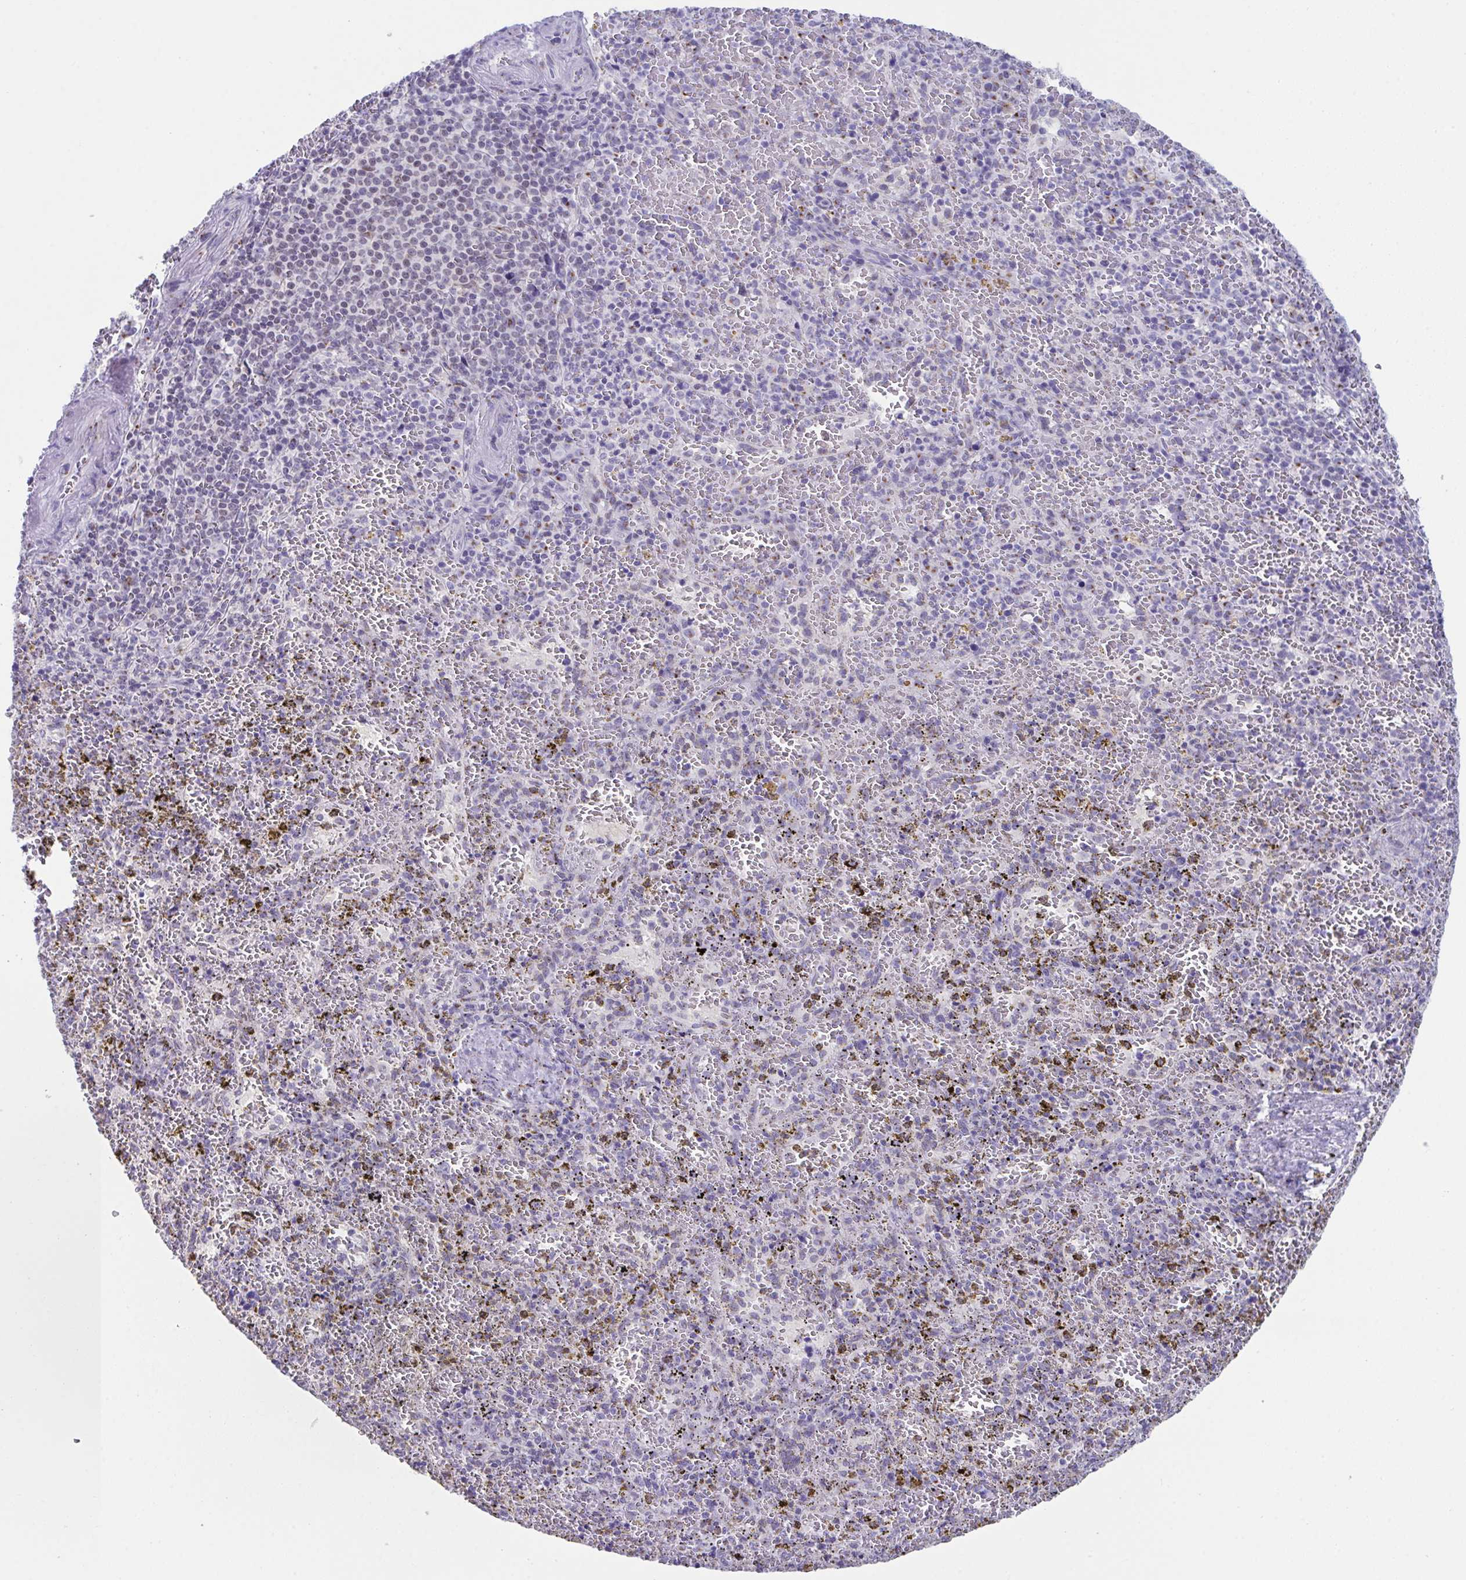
{"staining": {"intensity": "strong", "quantity": "<25%", "location": "nuclear"}, "tissue": "spleen", "cell_type": "Cells in red pulp", "image_type": "normal", "snomed": [{"axis": "morphology", "description": "Normal tissue, NOS"}, {"axis": "topography", "description": "Spleen"}], "caption": "Immunohistochemical staining of benign human spleen demonstrates <25% levels of strong nuclear protein staining in about <25% of cells in red pulp.", "gene": "SCLY", "patient": {"sex": "female", "age": 50}}